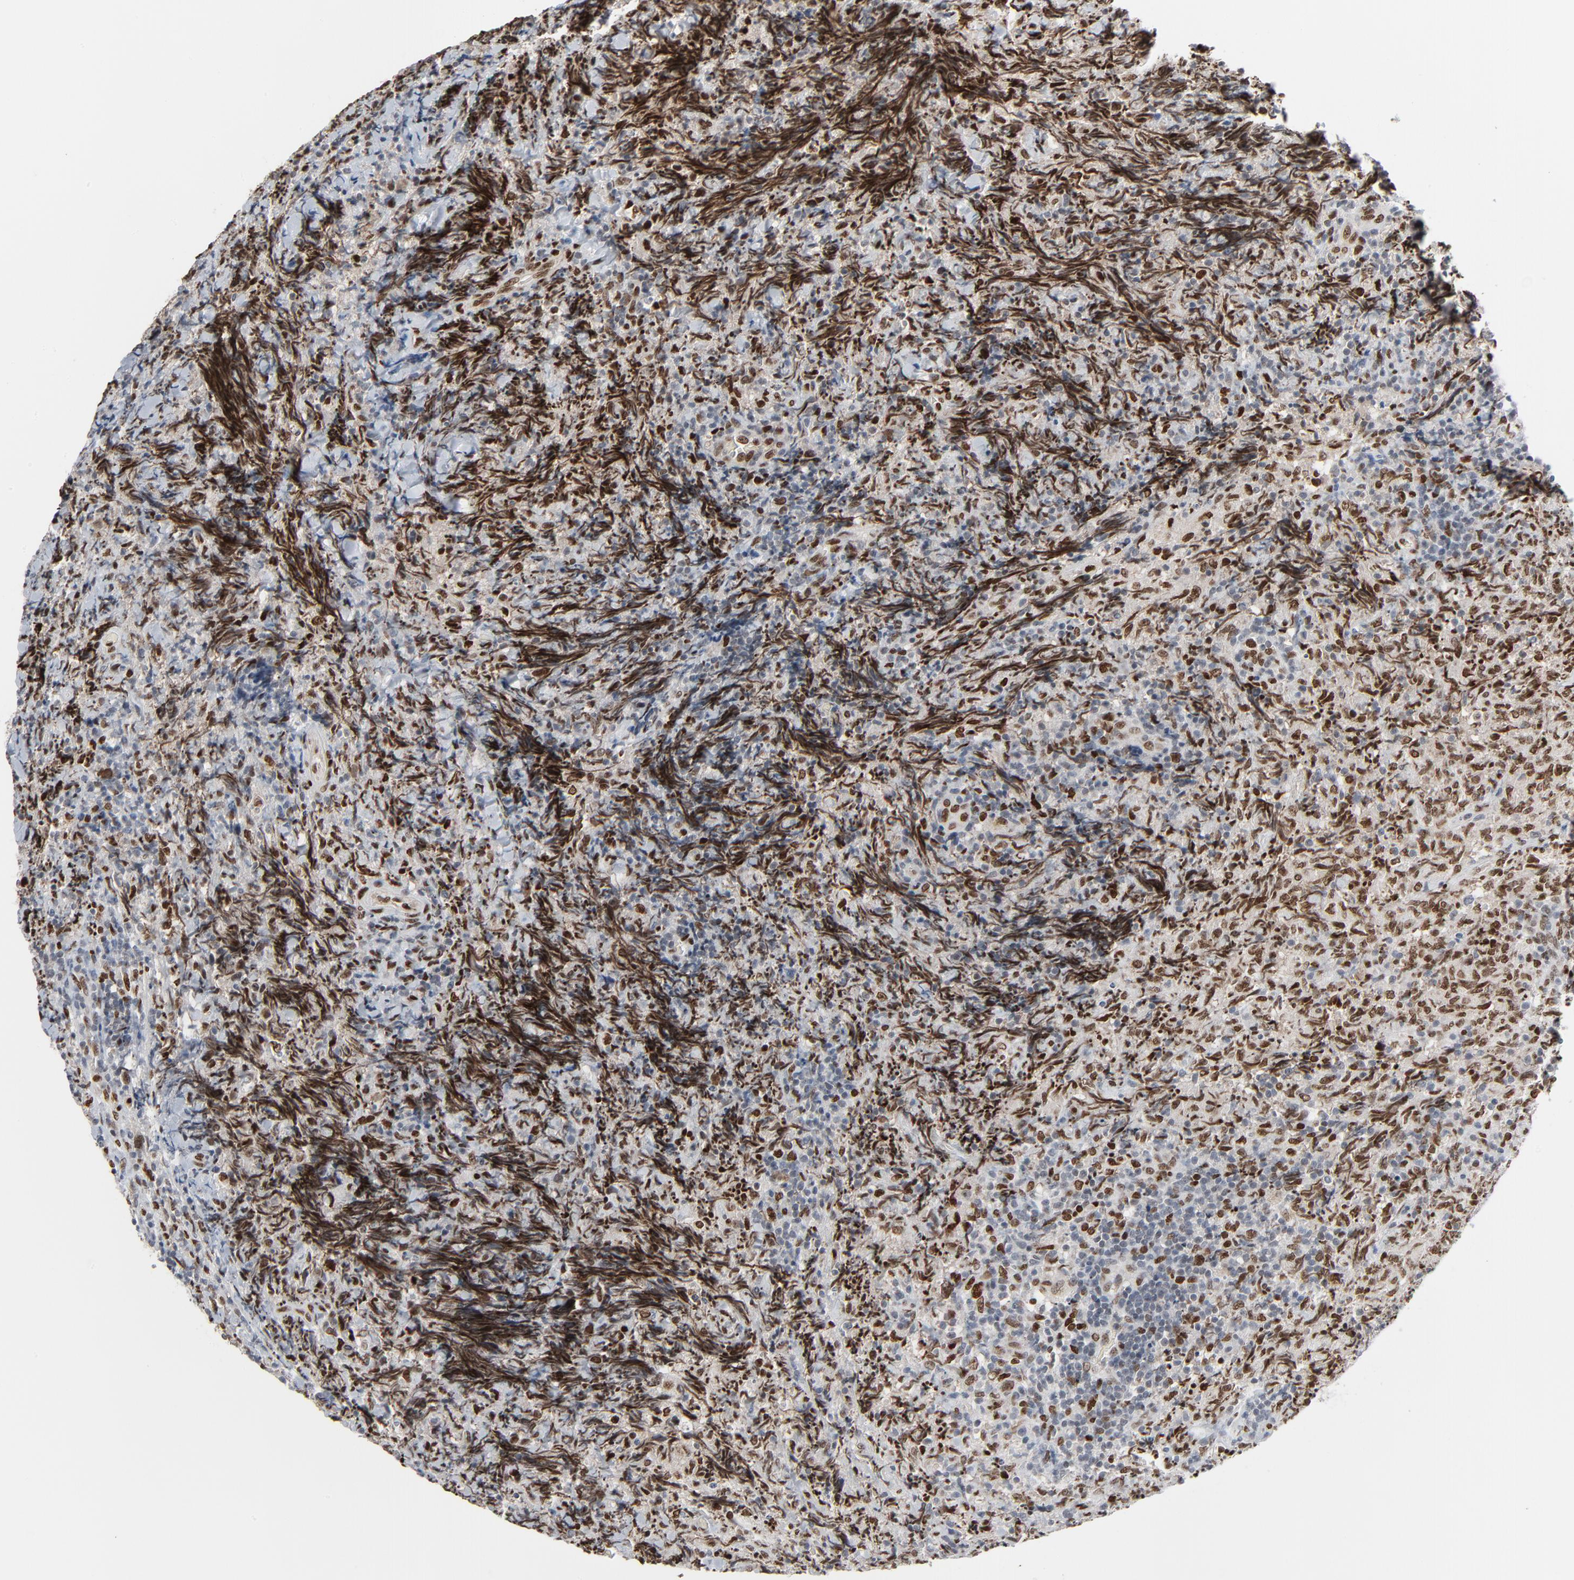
{"staining": {"intensity": "strong", "quantity": ">75%", "location": "nuclear"}, "tissue": "lymphoma", "cell_type": "Tumor cells", "image_type": "cancer", "snomed": [{"axis": "morphology", "description": "Malignant lymphoma, non-Hodgkin's type, High grade"}, {"axis": "topography", "description": "Tonsil"}], "caption": "High-grade malignant lymphoma, non-Hodgkin's type was stained to show a protein in brown. There is high levels of strong nuclear staining in about >75% of tumor cells.", "gene": "CUX1", "patient": {"sex": "female", "age": 36}}